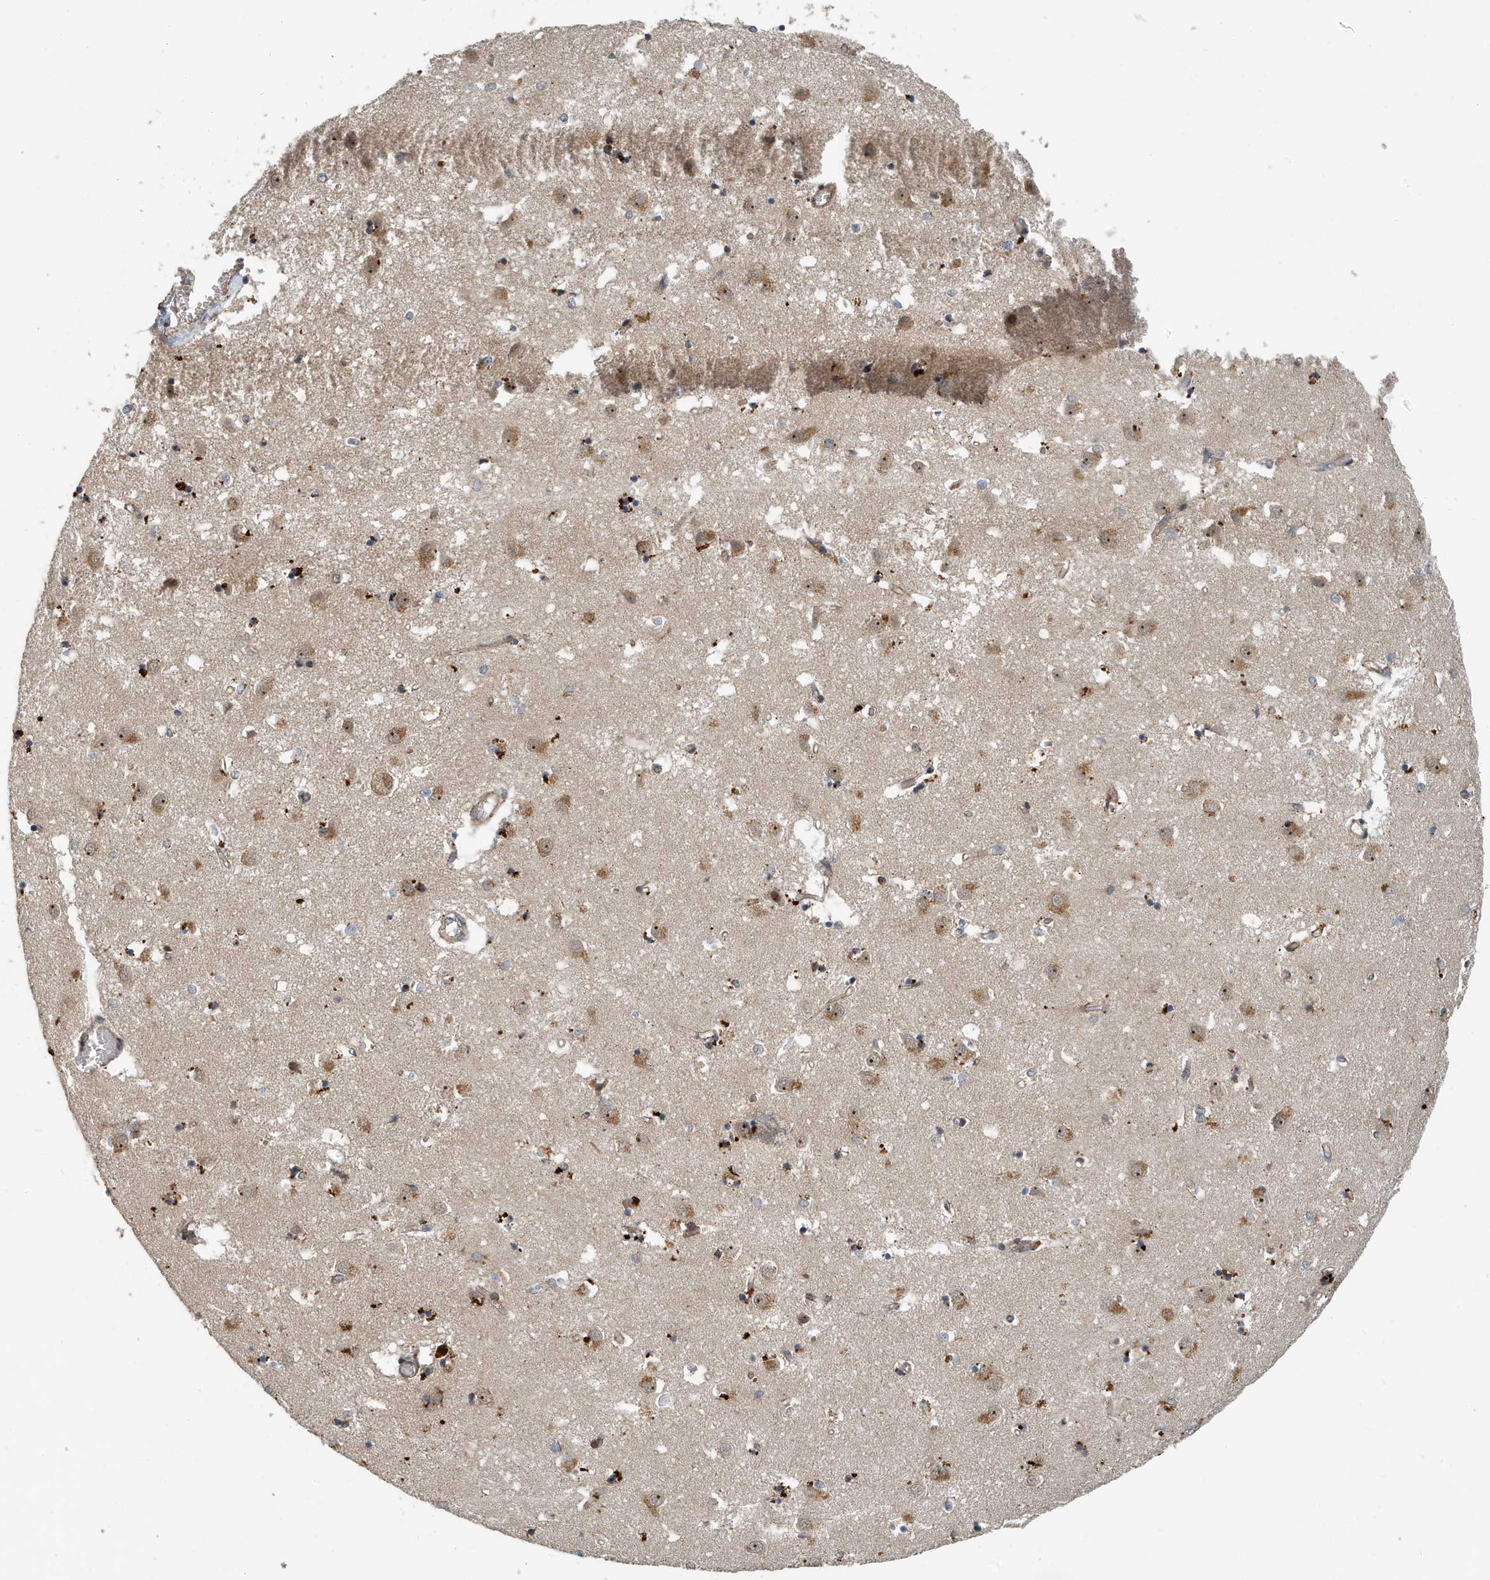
{"staining": {"intensity": "moderate", "quantity": "25%-75%", "location": "cytoplasmic/membranous"}, "tissue": "caudate", "cell_type": "Glial cells", "image_type": "normal", "snomed": [{"axis": "morphology", "description": "Normal tissue, NOS"}, {"axis": "topography", "description": "Lateral ventricle wall"}], "caption": "Immunohistochemistry (IHC) (DAB (3,3'-diaminobenzidine)) staining of unremarkable human caudate demonstrates moderate cytoplasmic/membranous protein expression in about 25%-75% of glial cells.", "gene": "KIF15", "patient": {"sex": "male", "age": 70}}